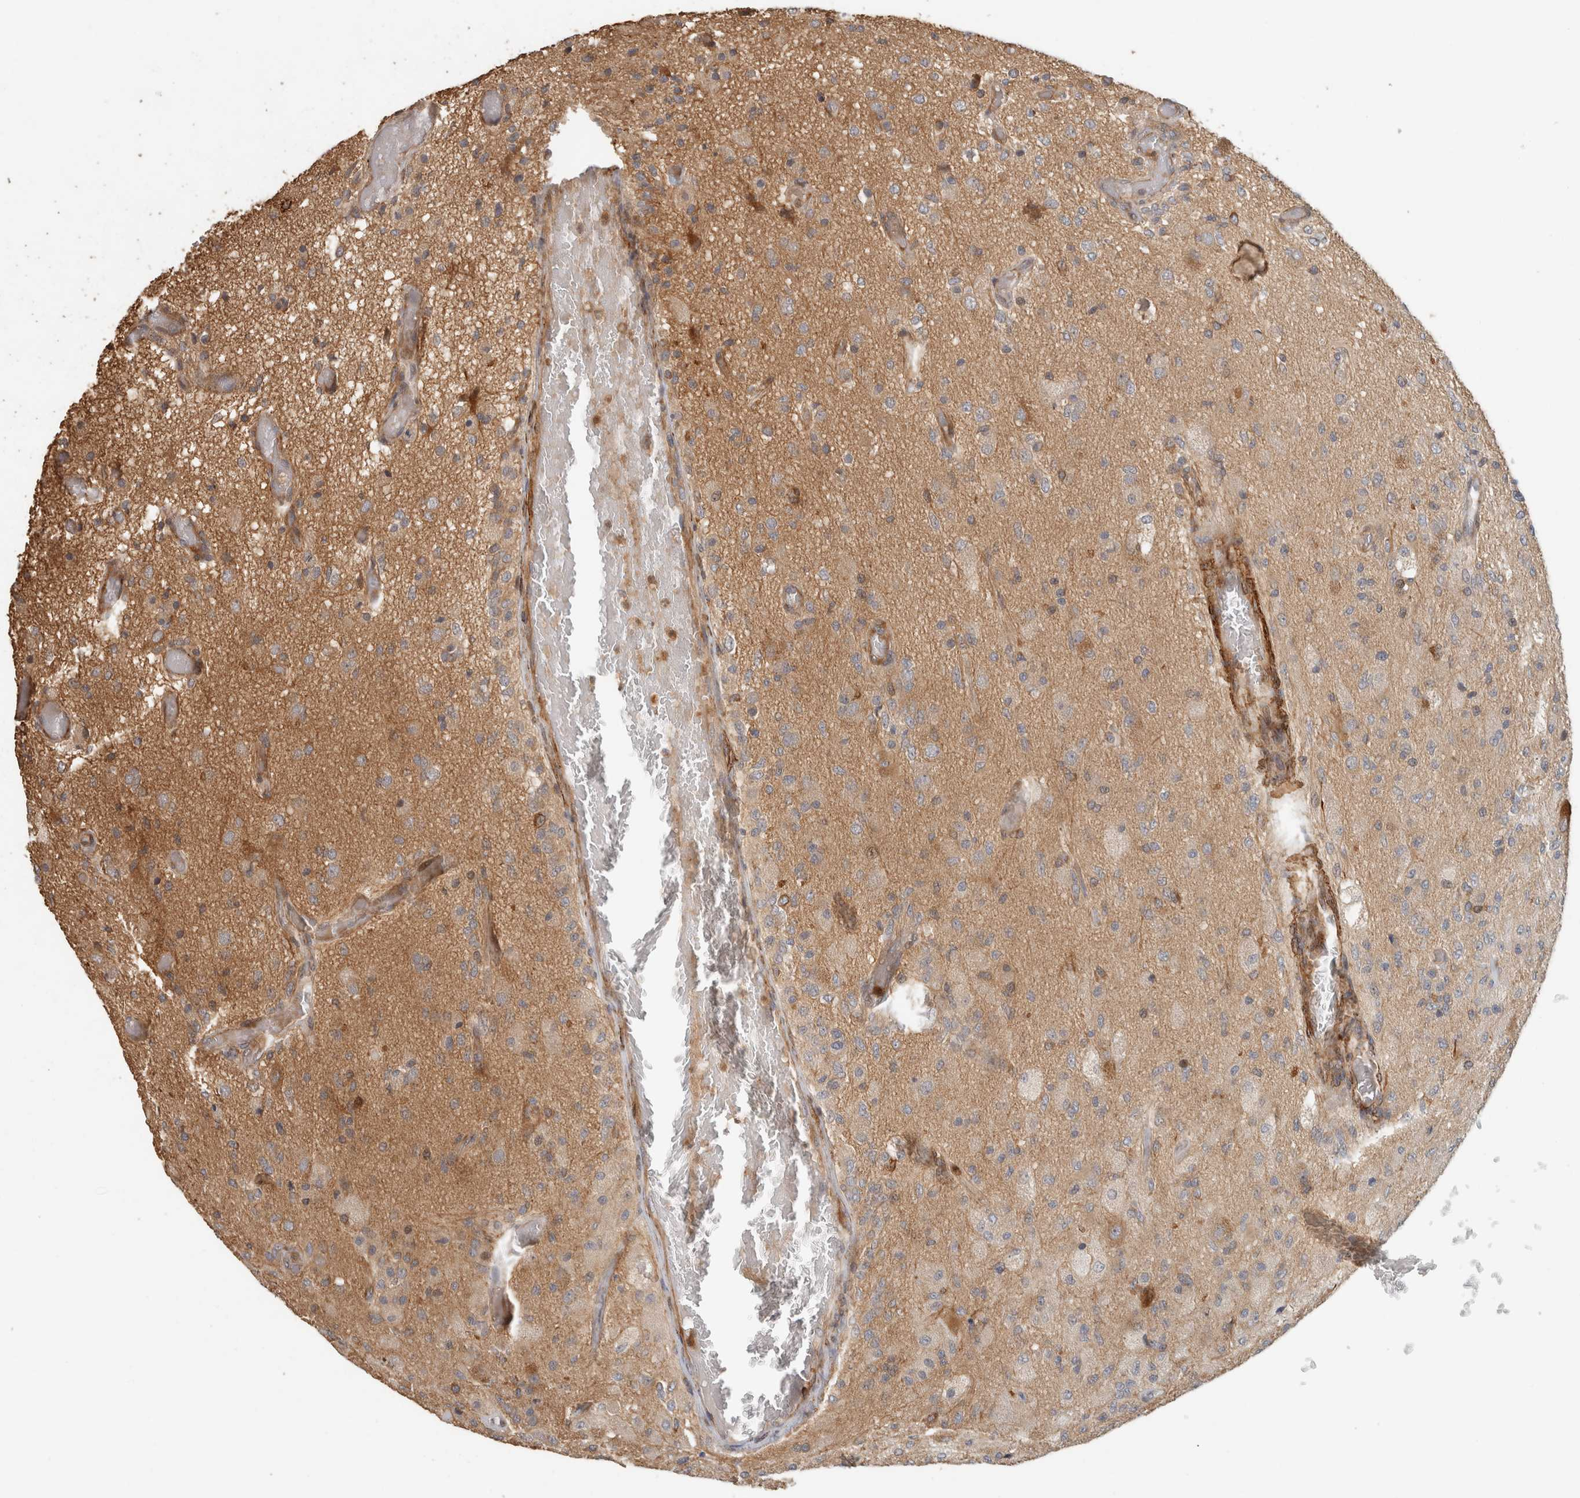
{"staining": {"intensity": "weak", "quantity": ">75%", "location": "cytoplasmic/membranous"}, "tissue": "glioma", "cell_type": "Tumor cells", "image_type": "cancer", "snomed": [{"axis": "morphology", "description": "Normal tissue, NOS"}, {"axis": "morphology", "description": "Glioma, malignant, High grade"}, {"axis": "topography", "description": "Cerebral cortex"}], "caption": "Tumor cells reveal weak cytoplasmic/membranous expression in approximately >75% of cells in malignant glioma (high-grade).", "gene": "SIPA1L2", "patient": {"sex": "male", "age": 77}}